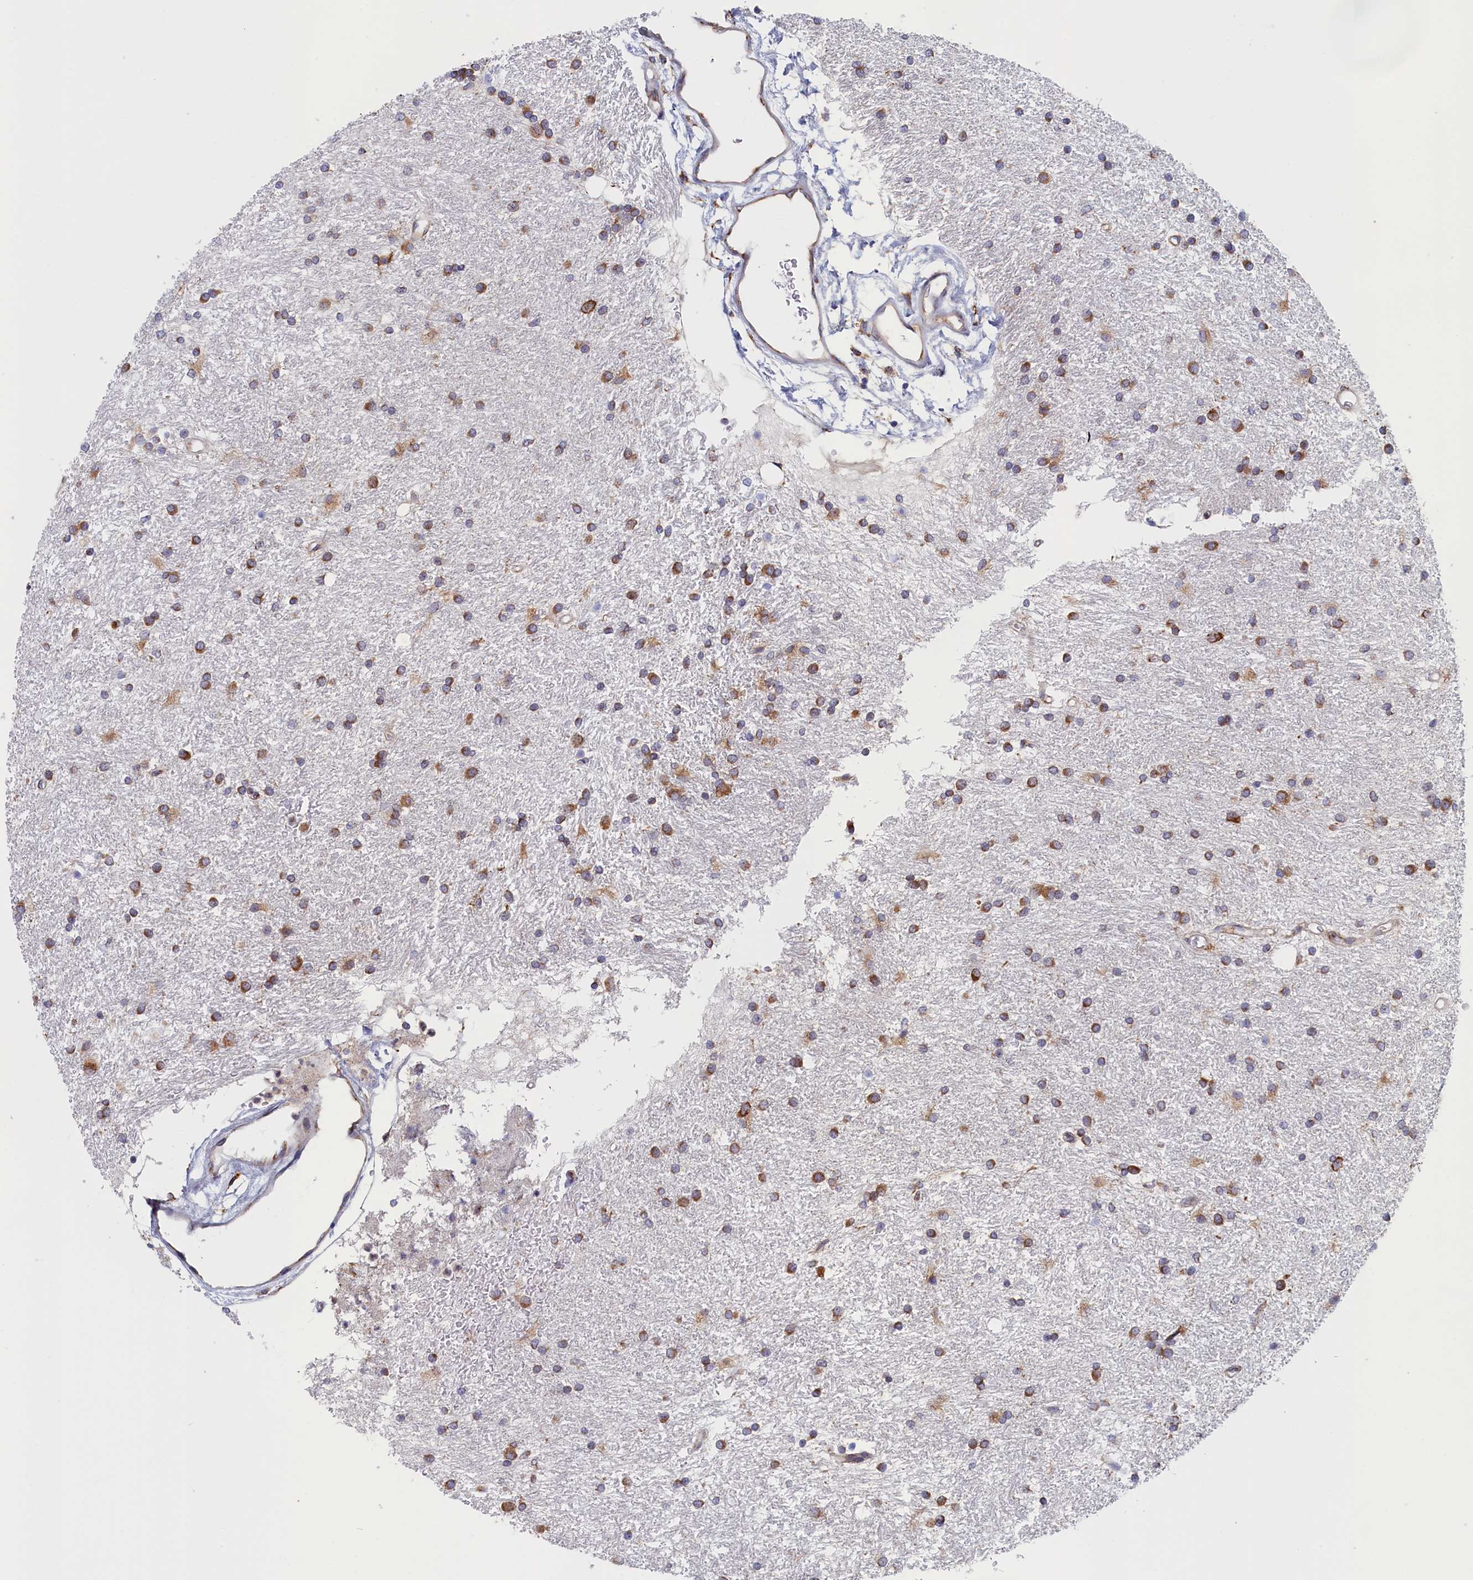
{"staining": {"intensity": "moderate", "quantity": ">75%", "location": "cytoplasmic/membranous"}, "tissue": "glioma", "cell_type": "Tumor cells", "image_type": "cancer", "snomed": [{"axis": "morphology", "description": "Glioma, malignant, High grade"}, {"axis": "topography", "description": "Brain"}], "caption": "Immunohistochemical staining of human glioma demonstrates moderate cytoplasmic/membranous protein positivity in about >75% of tumor cells.", "gene": "CCDC68", "patient": {"sex": "male", "age": 77}}